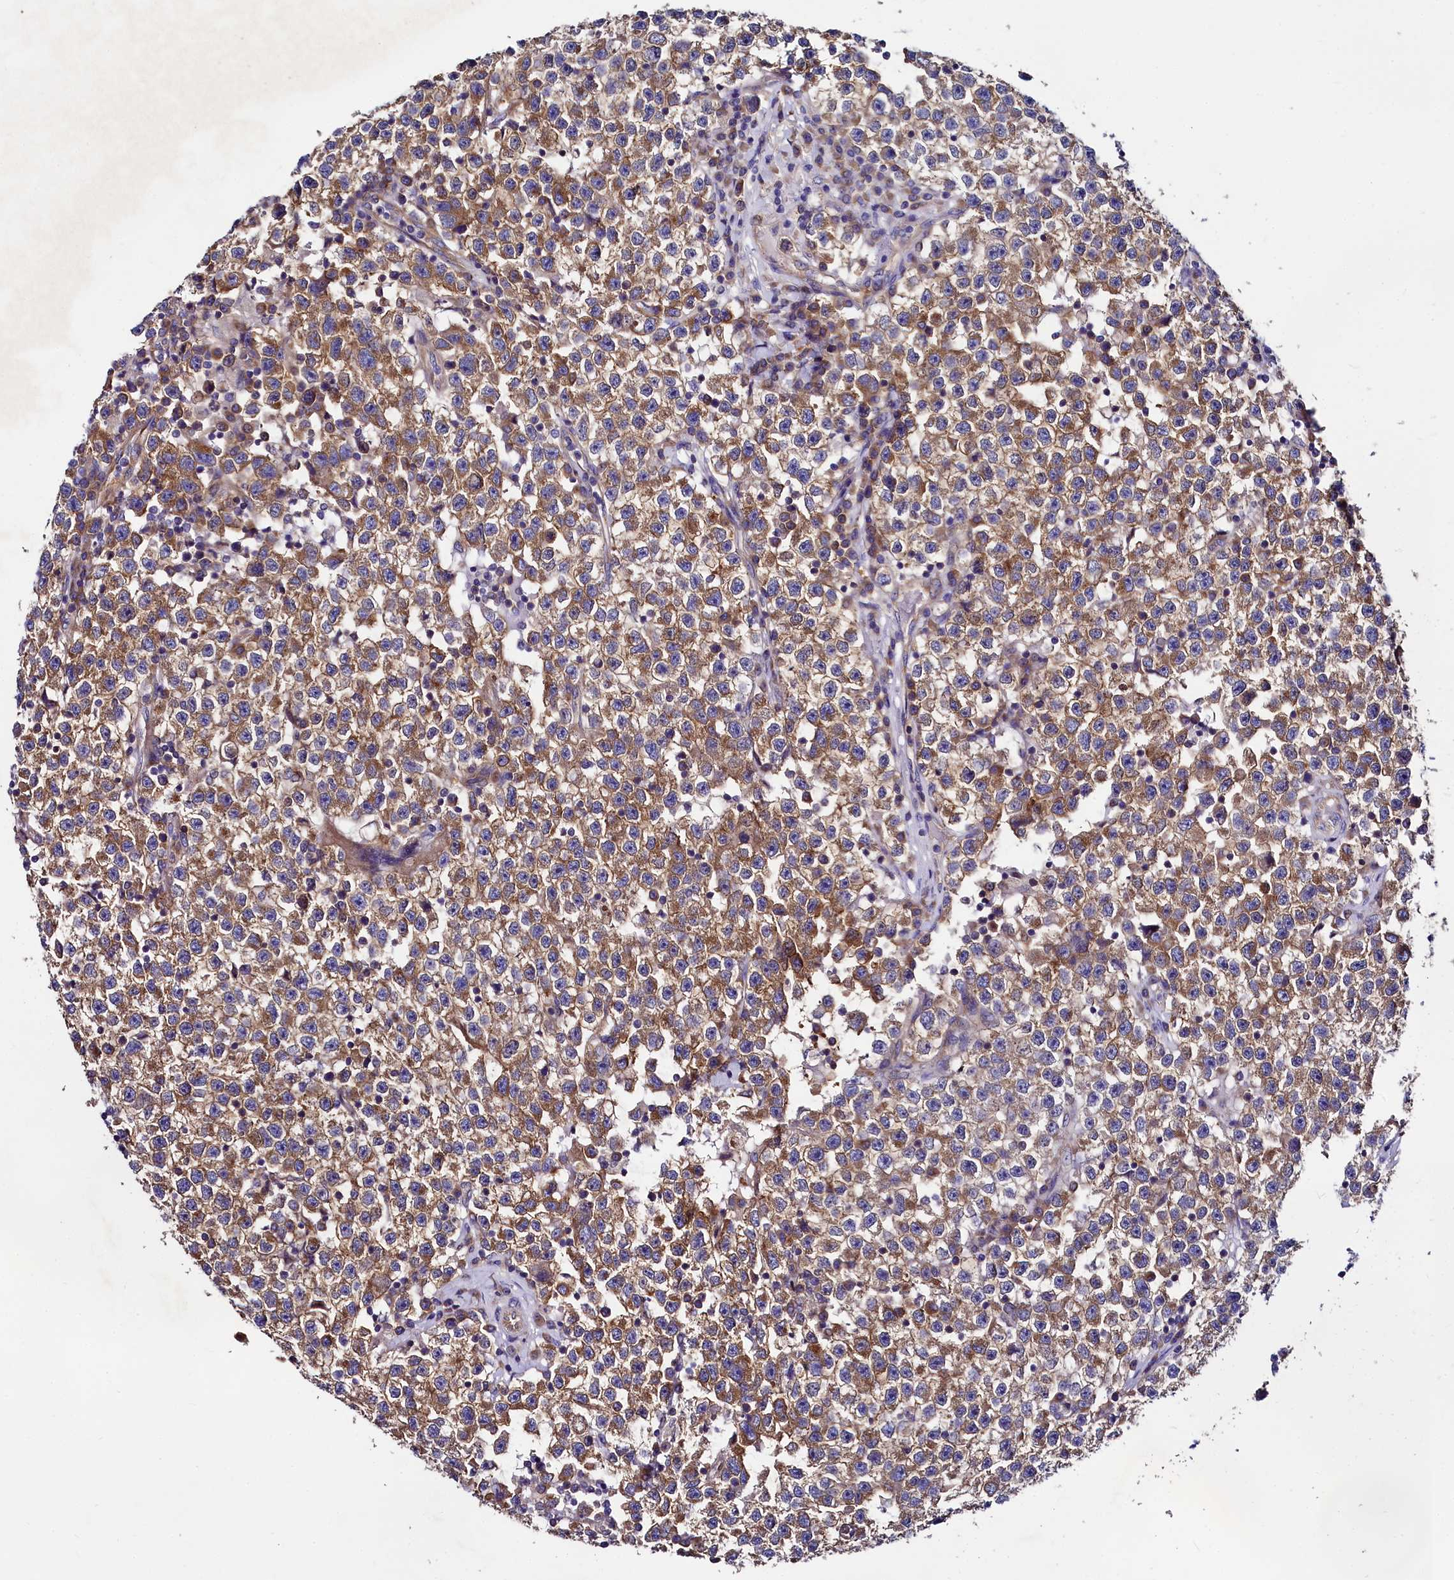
{"staining": {"intensity": "moderate", "quantity": ">75%", "location": "cytoplasmic/membranous"}, "tissue": "testis cancer", "cell_type": "Tumor cells", "image_type": "cancer", "snomed": [{"axis": "morphology", "description": "Seminoma, NOS"}, {"axis": "topography", "description": "Testis"}], "caption": "This image shows immunohistochemistry (IHC) staining of human testis cancer (seminoma), with medium moderate cytoplasmic/membranous staining in about >75% of tumor cells.", "gene": "QARS1", "patient": {"sex": "male", "age": 22}}